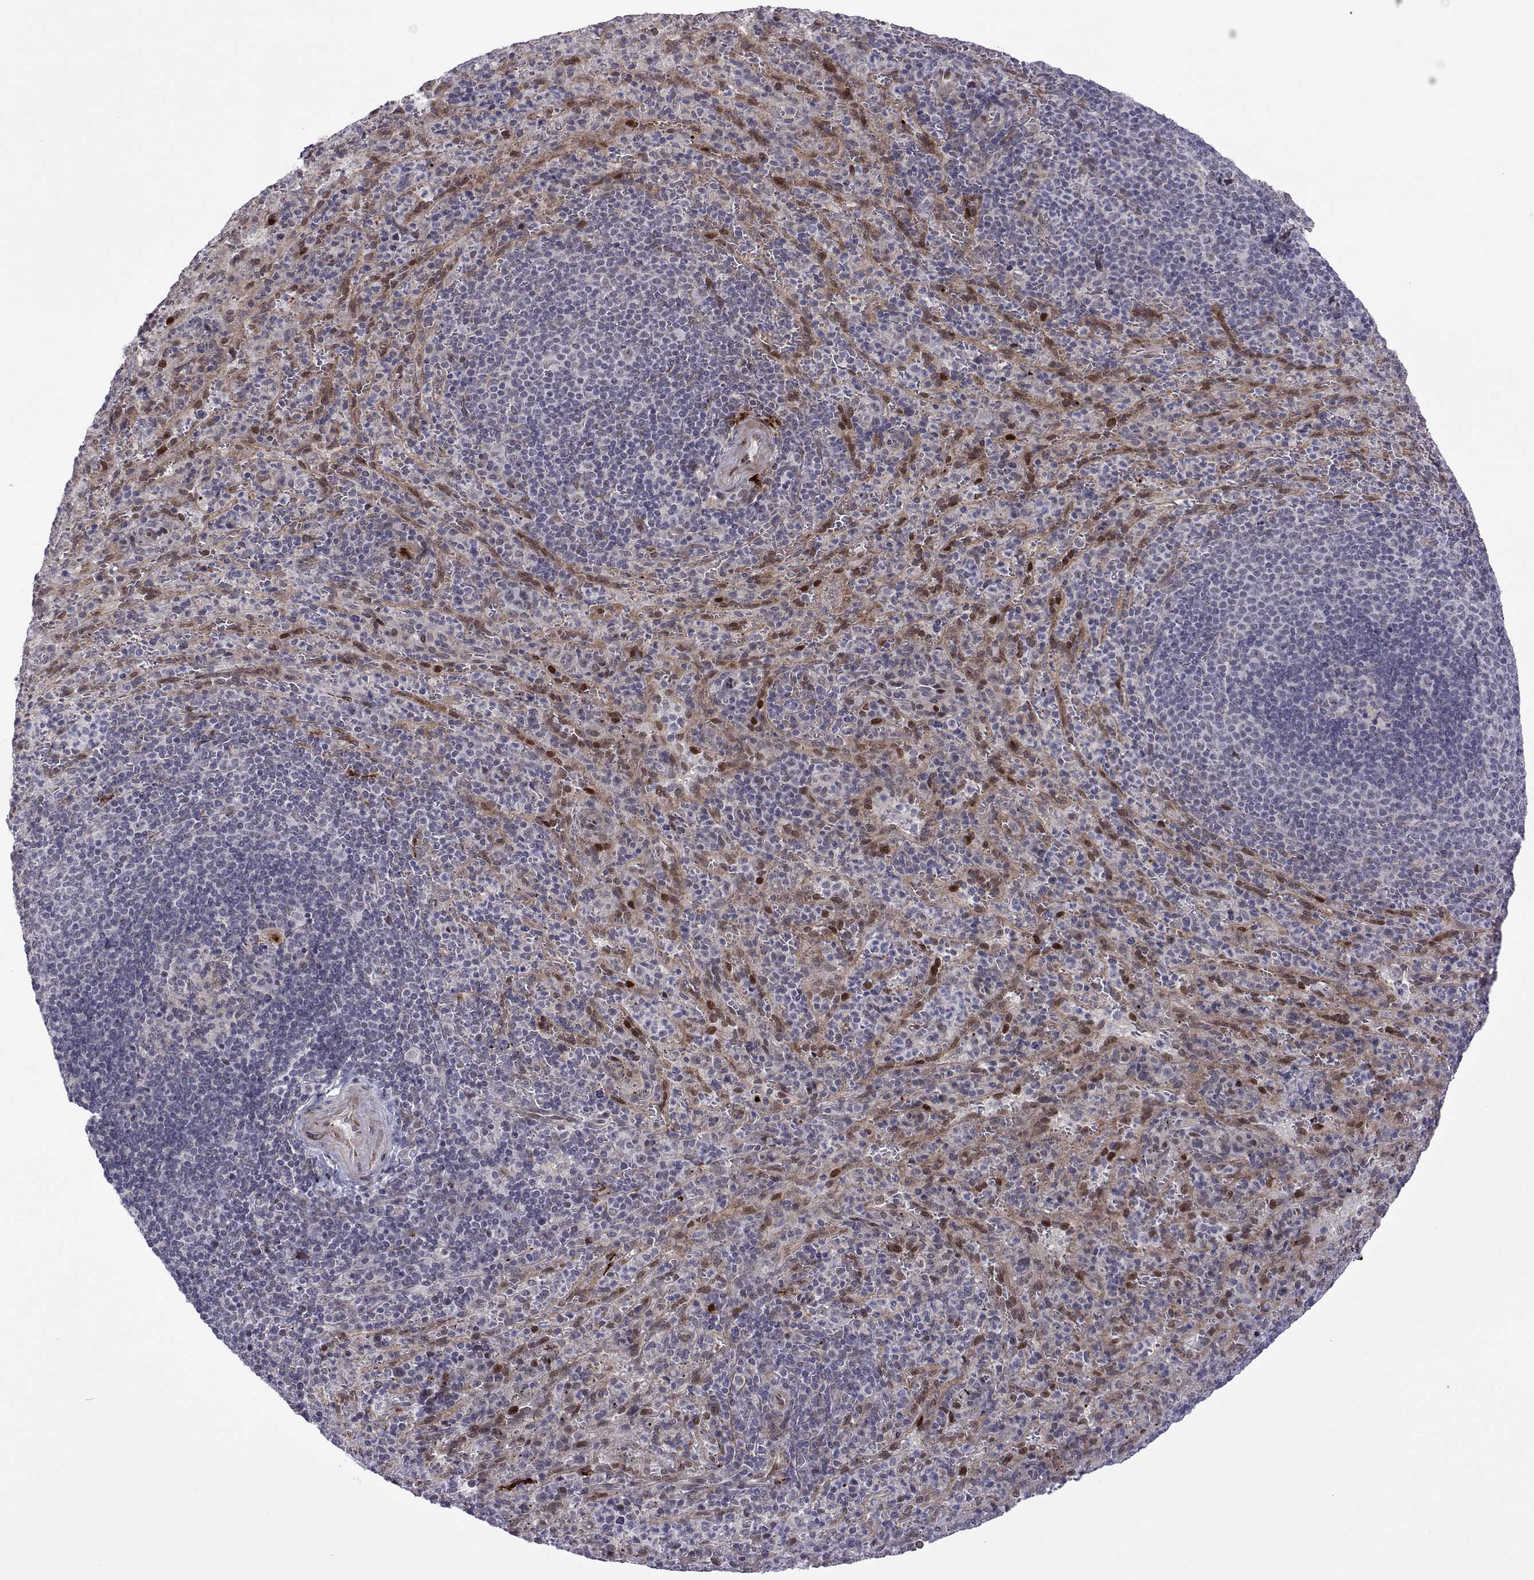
{"staining": {"intensity": "weak", "quantity": "<25%", "location": "nuclear"}, "tissue": "spleen", "cell_type": "Cells in red pulp", "image_type": "normal", "snomed": [{"axis": "morphology", "description": "Normal tissue, NOS"}, {"axis": "topography", "description": "Spleen"}], "caption": "IHC micrograph of benign human spleen stained for a protein (brown), which displays no positivity in cells in red pulp.", "gene": "EFCAB3", "patient": {"sex": "male", "age": 57}}